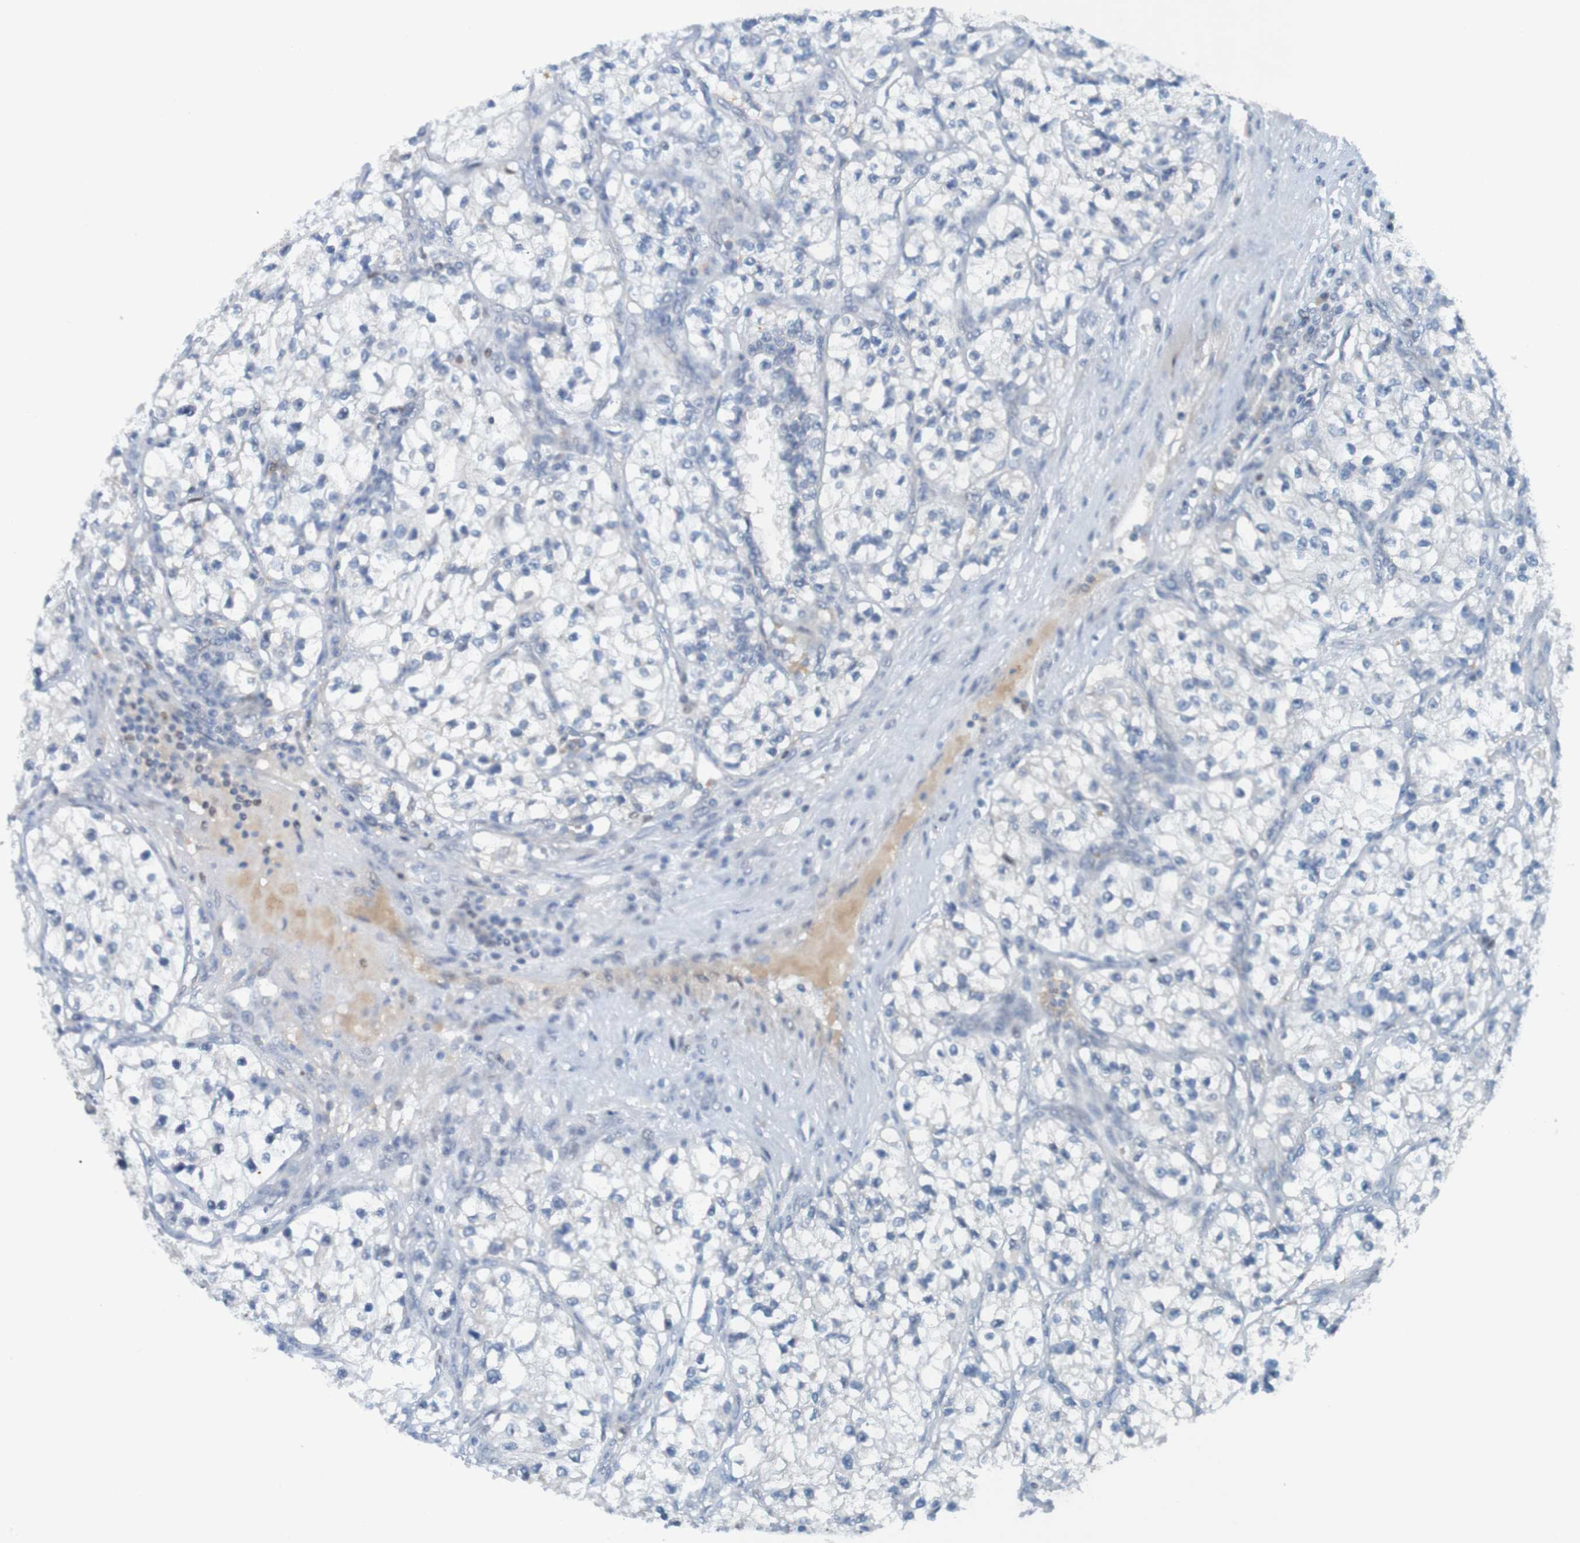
{"staining": {"intensity": "negative", "quantity": "none", "location": "none"}, "tissue": "renal cancer", "cell_type": "Tumor cells", "image_type": "cancer", "snomed": [{"axis": "morphology", "description": "Adenocarcinoma, NOS"}, {"axis": "topography", "description": "Kidney"}], "caption": "Renal cancer was stained to show a protein in brown. There is no significant expression in tumor cells. (DAB (3,3'-diaminobenzidine) immunohistochemistry, high magnification).", "gene": "USP36", "patient": {"sex": "female", "age": 57}}